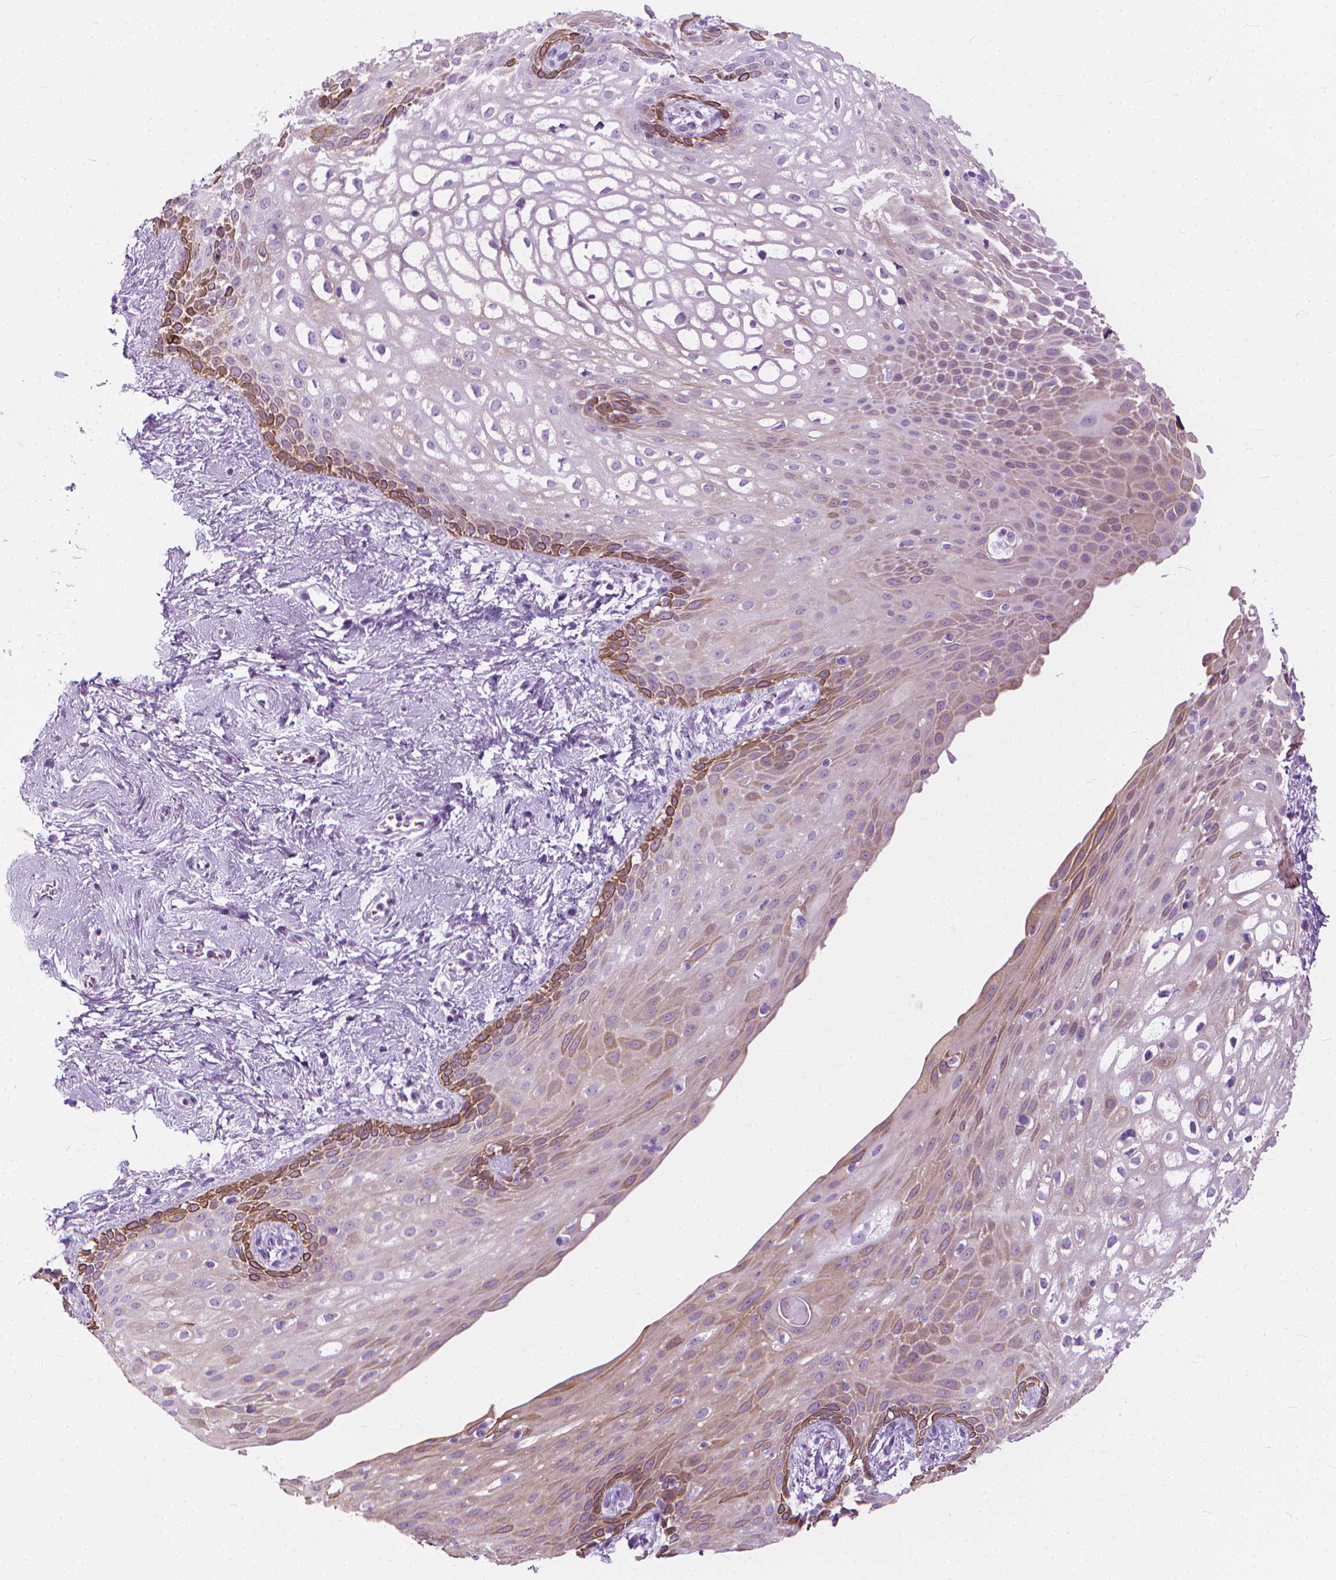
{"staining": {"intensity": "strong", "quantity": "<25%", "location": "cytoplasmic/membranous"}, "tissue": "skin", "cell_type": "Epidermal cells", "image_type": "normal", "snomed": [{"axis": "morphology", "description": "Normal tissue, NOS"}, {"axis": "topography", "description": "Anal"}], "caption": "A medium amount of strong cytoplasmic/membranous staining is seen in about <25% of epidermal cells in benign skin.", "gene": "HTR2B", "patient": {"sex": "female", "age": 46}}